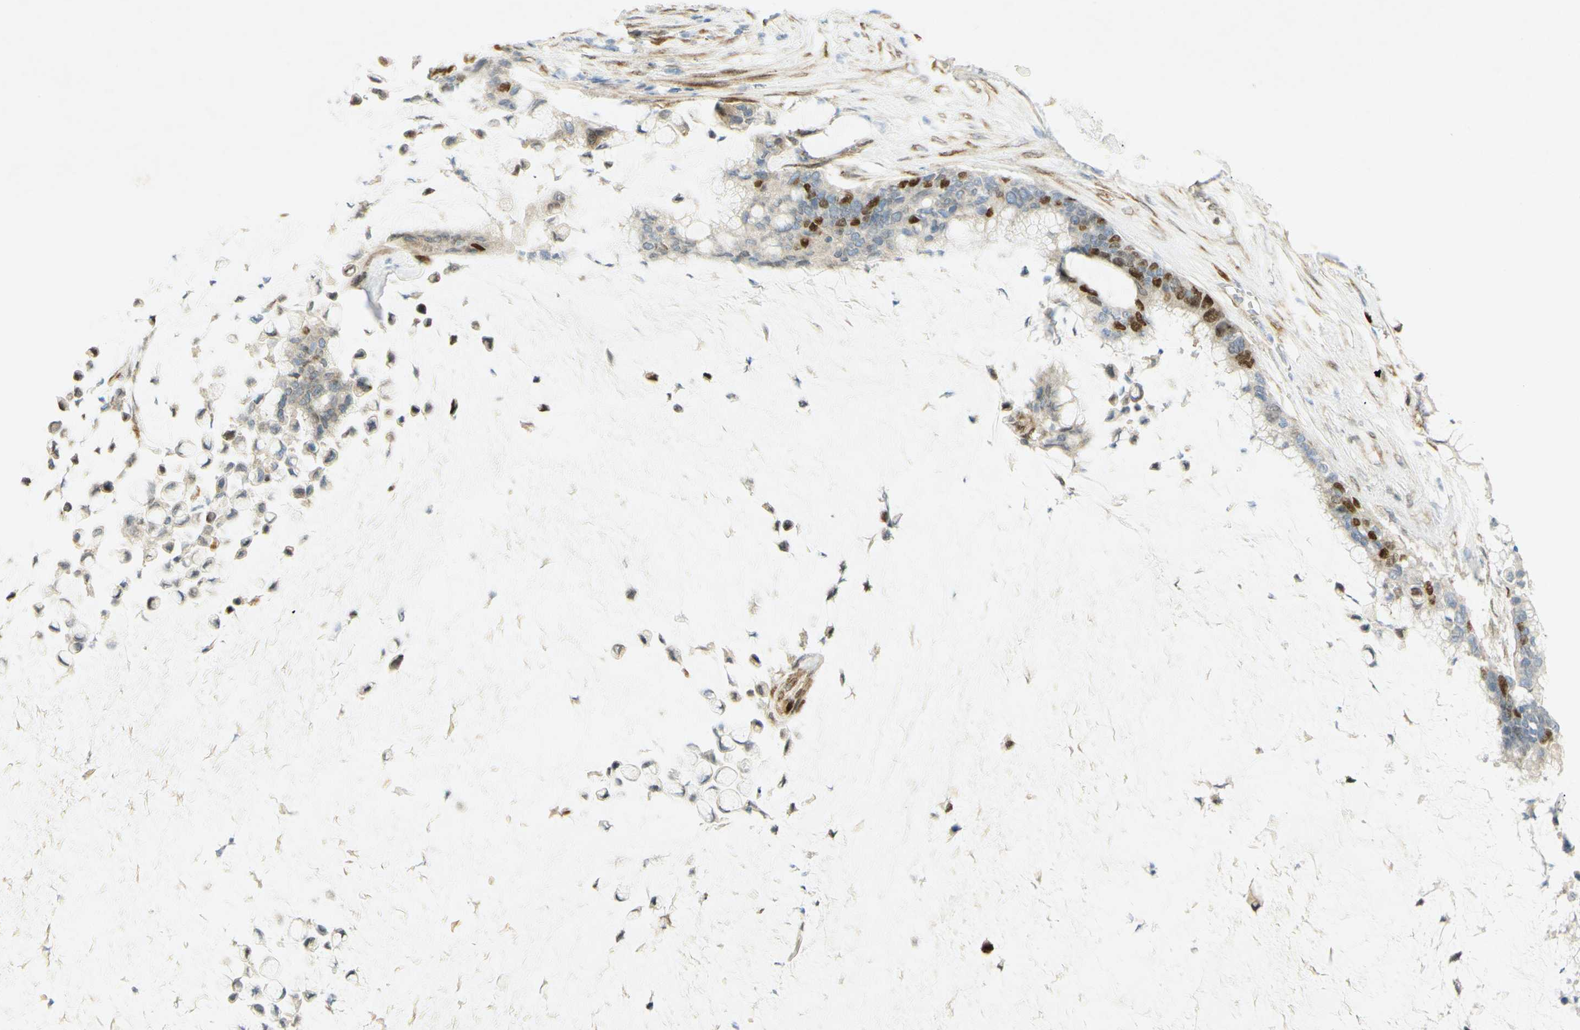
{"staining": {"intensity": "strong", "quantity": "25%-75%", "location": "nuclear"}, "tissue": "pancreatic cancer", "cell_type": "Tumor cells", "image_type": "cancer", "snomed": [{"axis": "morphology", "description": "Adenocarcinoma, NOS"}, {"axis": "topography", "description": "Pancreas"}], "caption": "Protein positivity by immunohistochemistry reveals strong nuclear positivity in about 25%-75% of tumor cells in pancreatic cancer (adenocarcinoma).", "gene": "E2F1", "patient": {"sex": "male", "age": 41}}